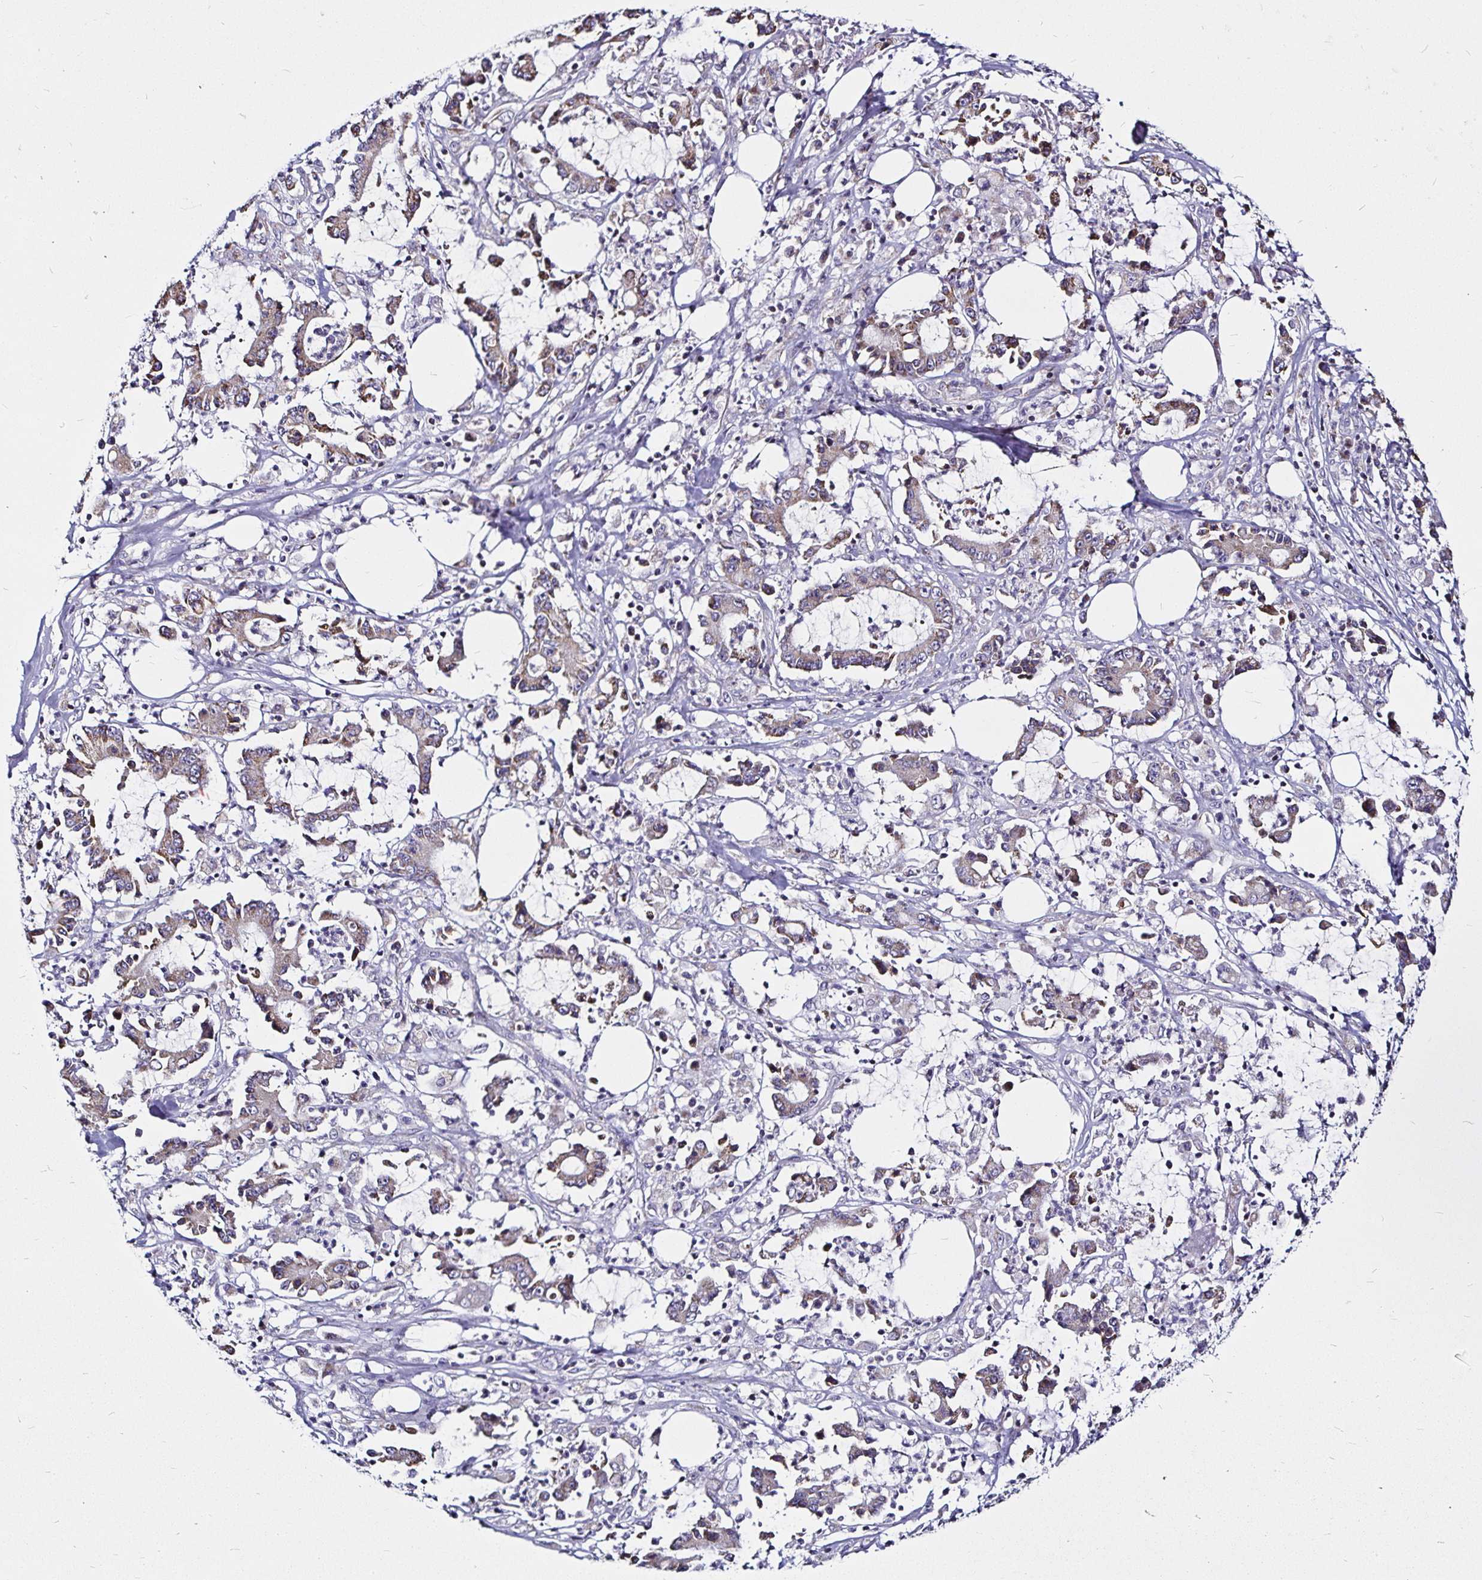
{"staining": {"intensity": "weak", "quantity": "25%-75%", "location": "cytoplasmic/membranous"}, "tissue": "stomach cancer", "cell_type": "Tumor cells", "image_type": "cancer", "snomed": [{"axis": "morphology", "description": "Adenocarcinoma, NOS"}, {"axis": "topography", "description": "Stomach, upper"}], "caption": "Brown immunohistochemical staining in stomach cancer demonstrates weak cytoplasmic/membranous expression in about 25%-75% of tumor cells.", "gene": "PGAM2", "patient": {"sex": "male", "age": 68}}